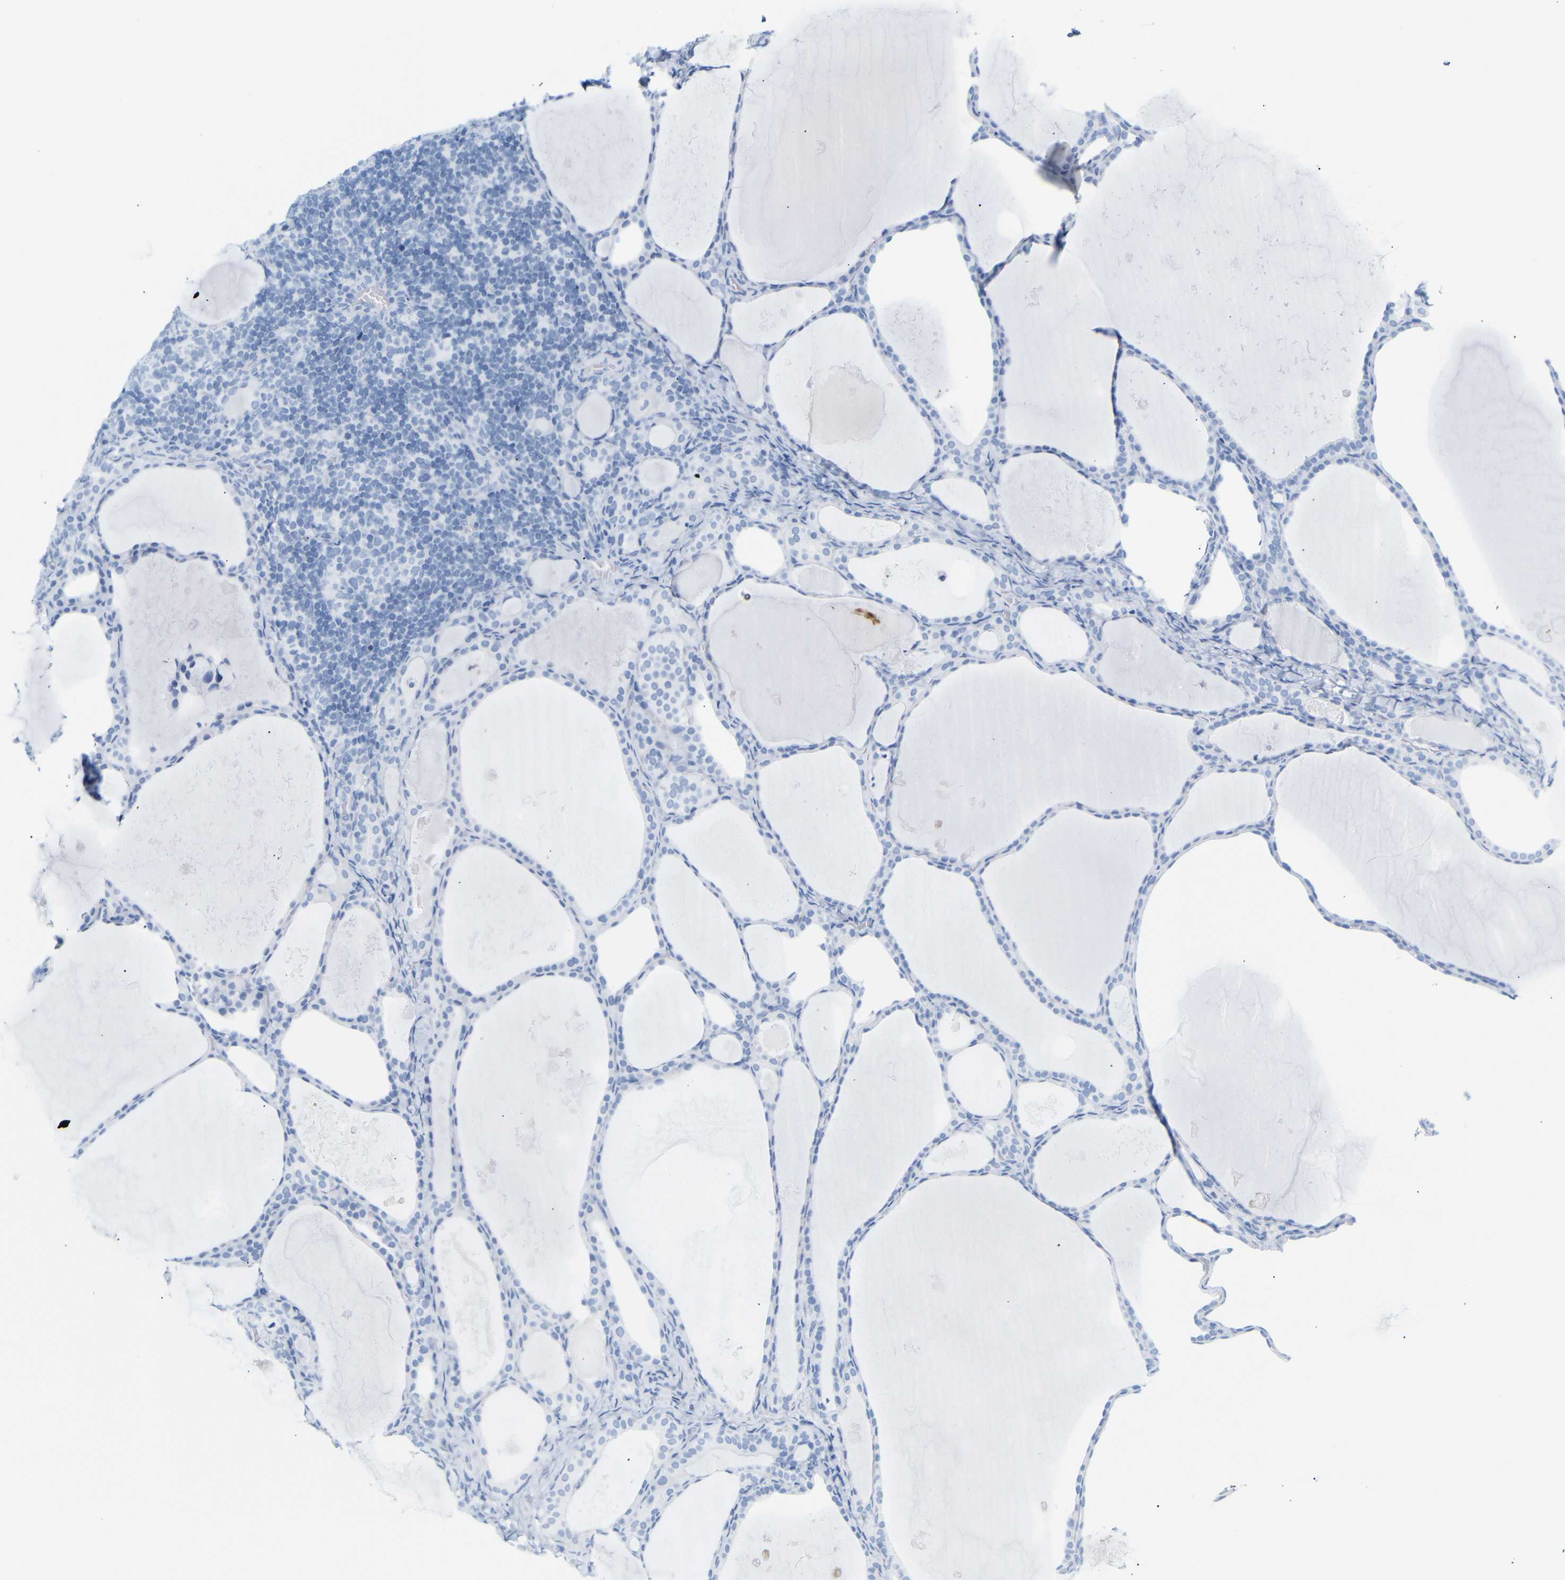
{"staining": {"intensity": "negative", "quantity": "none", "location": "none"}, "tissue": "thyroid cancer", "cell_type": "Tumor cells", "image_type": "cancer", "snomed": [{"axis": "morphology", "description": "Papillary adenocarcinoma, NOS"}, {"axis": "topography", "description": "Thyroid gland"}], "caption": "Immunohistochemistry photomicrograph of neoplastic tissue: papillary adenocarcinoma (thyroid) stained with DAB (3,3'-diaminobenzidine) reveals no significant protein expression in tumor cells. (DAB immunohistochemistry (IHC) visualized using brightfield microscopy, high magnification).", "gene": "DYNAP", "patient": {"sex": "female", "age": 42}}